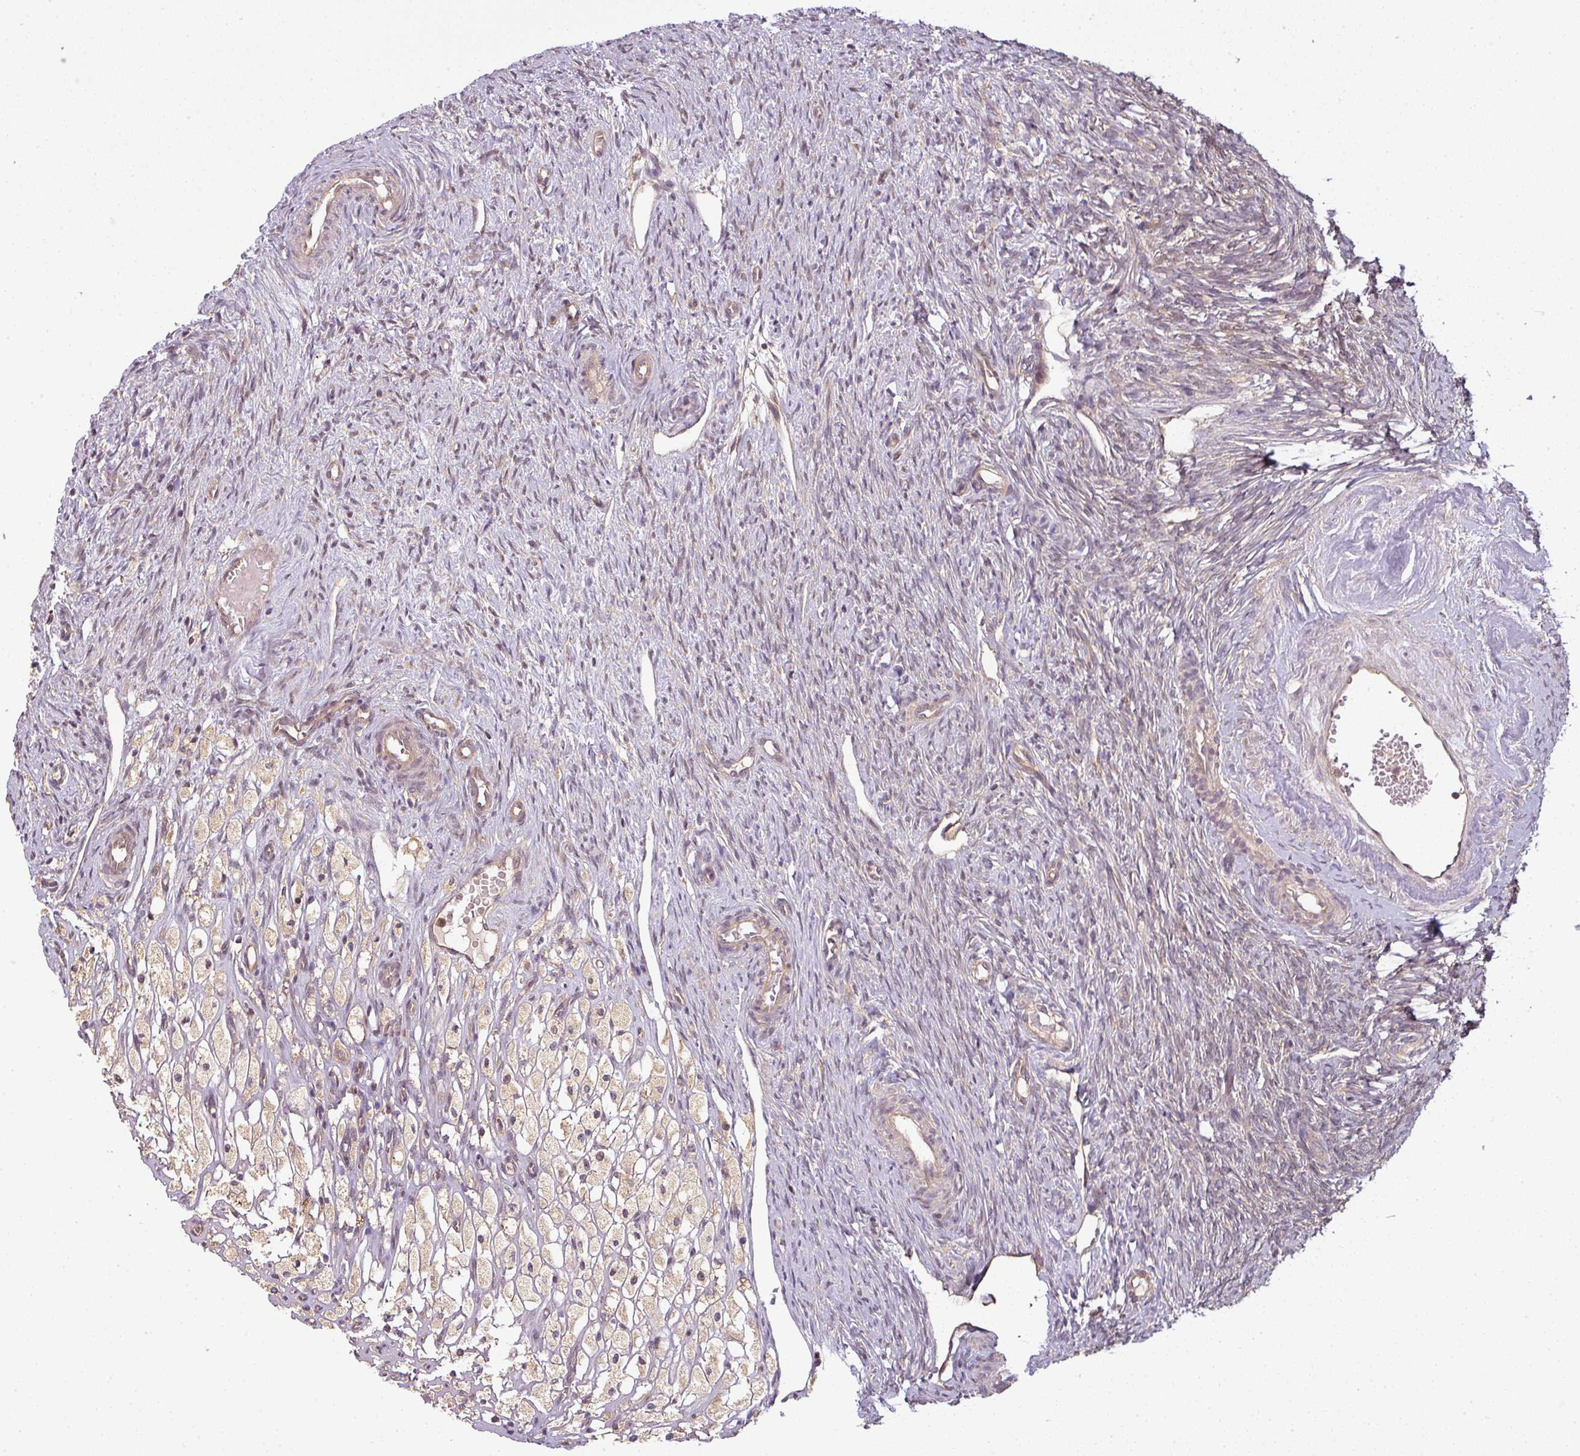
{"staining": {"intensity": "moderate", "quantity": ">75%", "location": "cytoplasmic/membranous"}, "tissue": "ovary", "cell_type": "Follicle cells", "image_type": "normal", "snomed": [{"axis": "morphology", "description": "Normal tissue, NOS"}, {"axis": "topography", "description": "Ovary"}], "caption": "Immunohistochemical staining of benign ovary shows >75% levels of moderate cytoplasmic/membranous protein positivity in approximately >75% of follicle cells. (IHC, brightfield microscopy, high magnification).", "gene": "RNF31", "patient": {"sex": "female", "age": 51}}